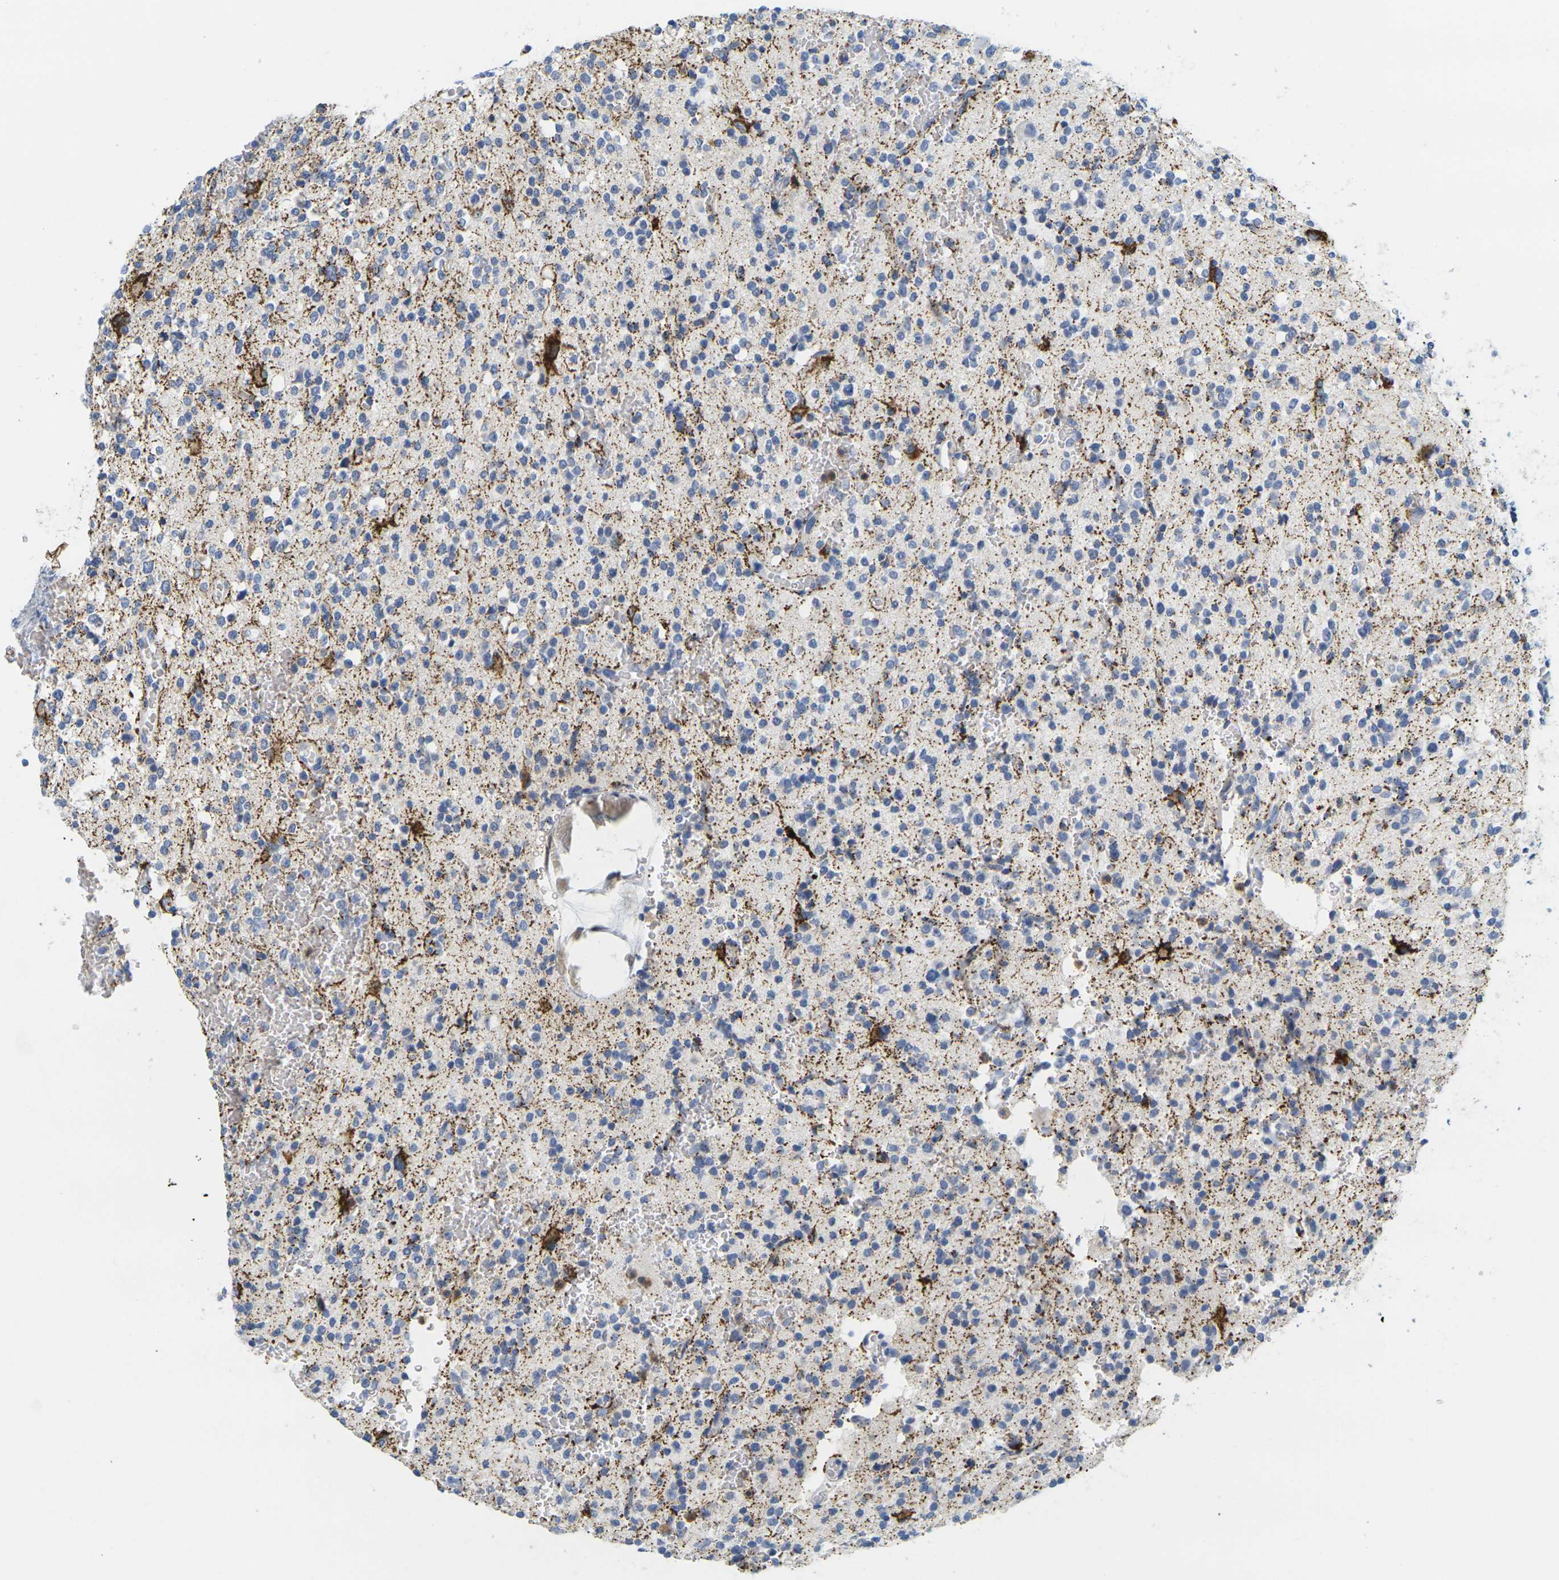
{"staining": {"intensity": "negative", "quantity": "none", "location": "none"}, "tissue": "glioma", "cell_type": "Tumor cells", "image_type": "cancer", "snomed": [{"axis": "morphology", "description": "Glioma, malignant, High grade"}, {"axis": "topography", "description": "Brain"}], "caption": "Photomicrograph shows no protein staining in tumor cells of glioma tissue.", "gene": "KLK5", "patient": {"sex": "male", "age": 47}}